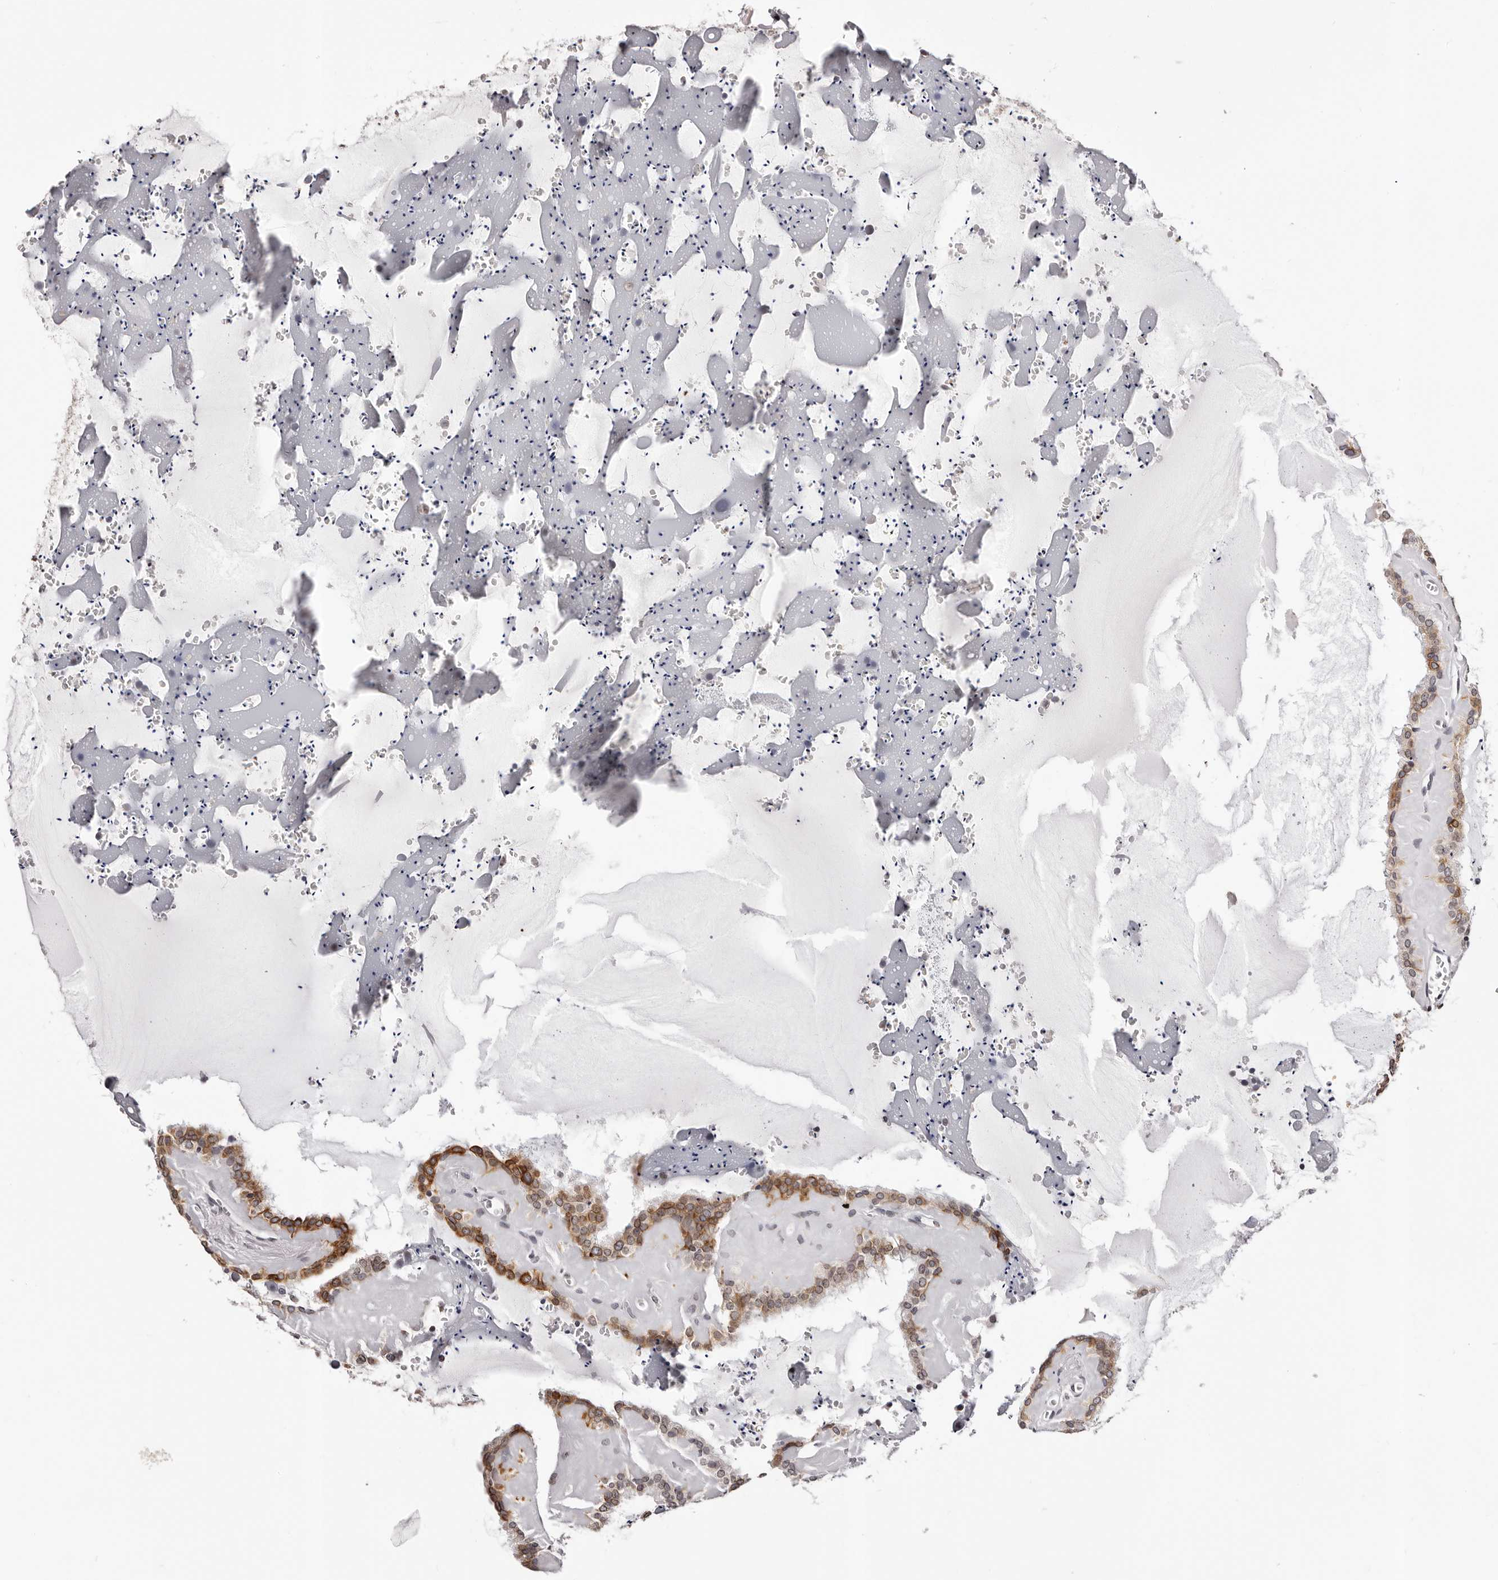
{"staining": {"intensity": "moderate", "quantity": "25%-75%", "location": "cytoplasmic/membranous,nuclear"}, "tissue": "seminal vesicle", "cell_type": "Glandular cells", "image_type": "normal", "snomed": [{"axis": "morphology", "description": "Normal tissue, NOS"}, {"axis": "topography", "description": "Prostate"}, {"axis": "topography", "description": "Seminal veicle"}], "caption": "Seminal vesicle stained with a brown dye shows moderate cytoplasmic/membranous,nuclear positive positivity in approximately 25%-75% of glandular cells.", "gene": "NUP153", "patient": {"sex": "male", "age": 59}}